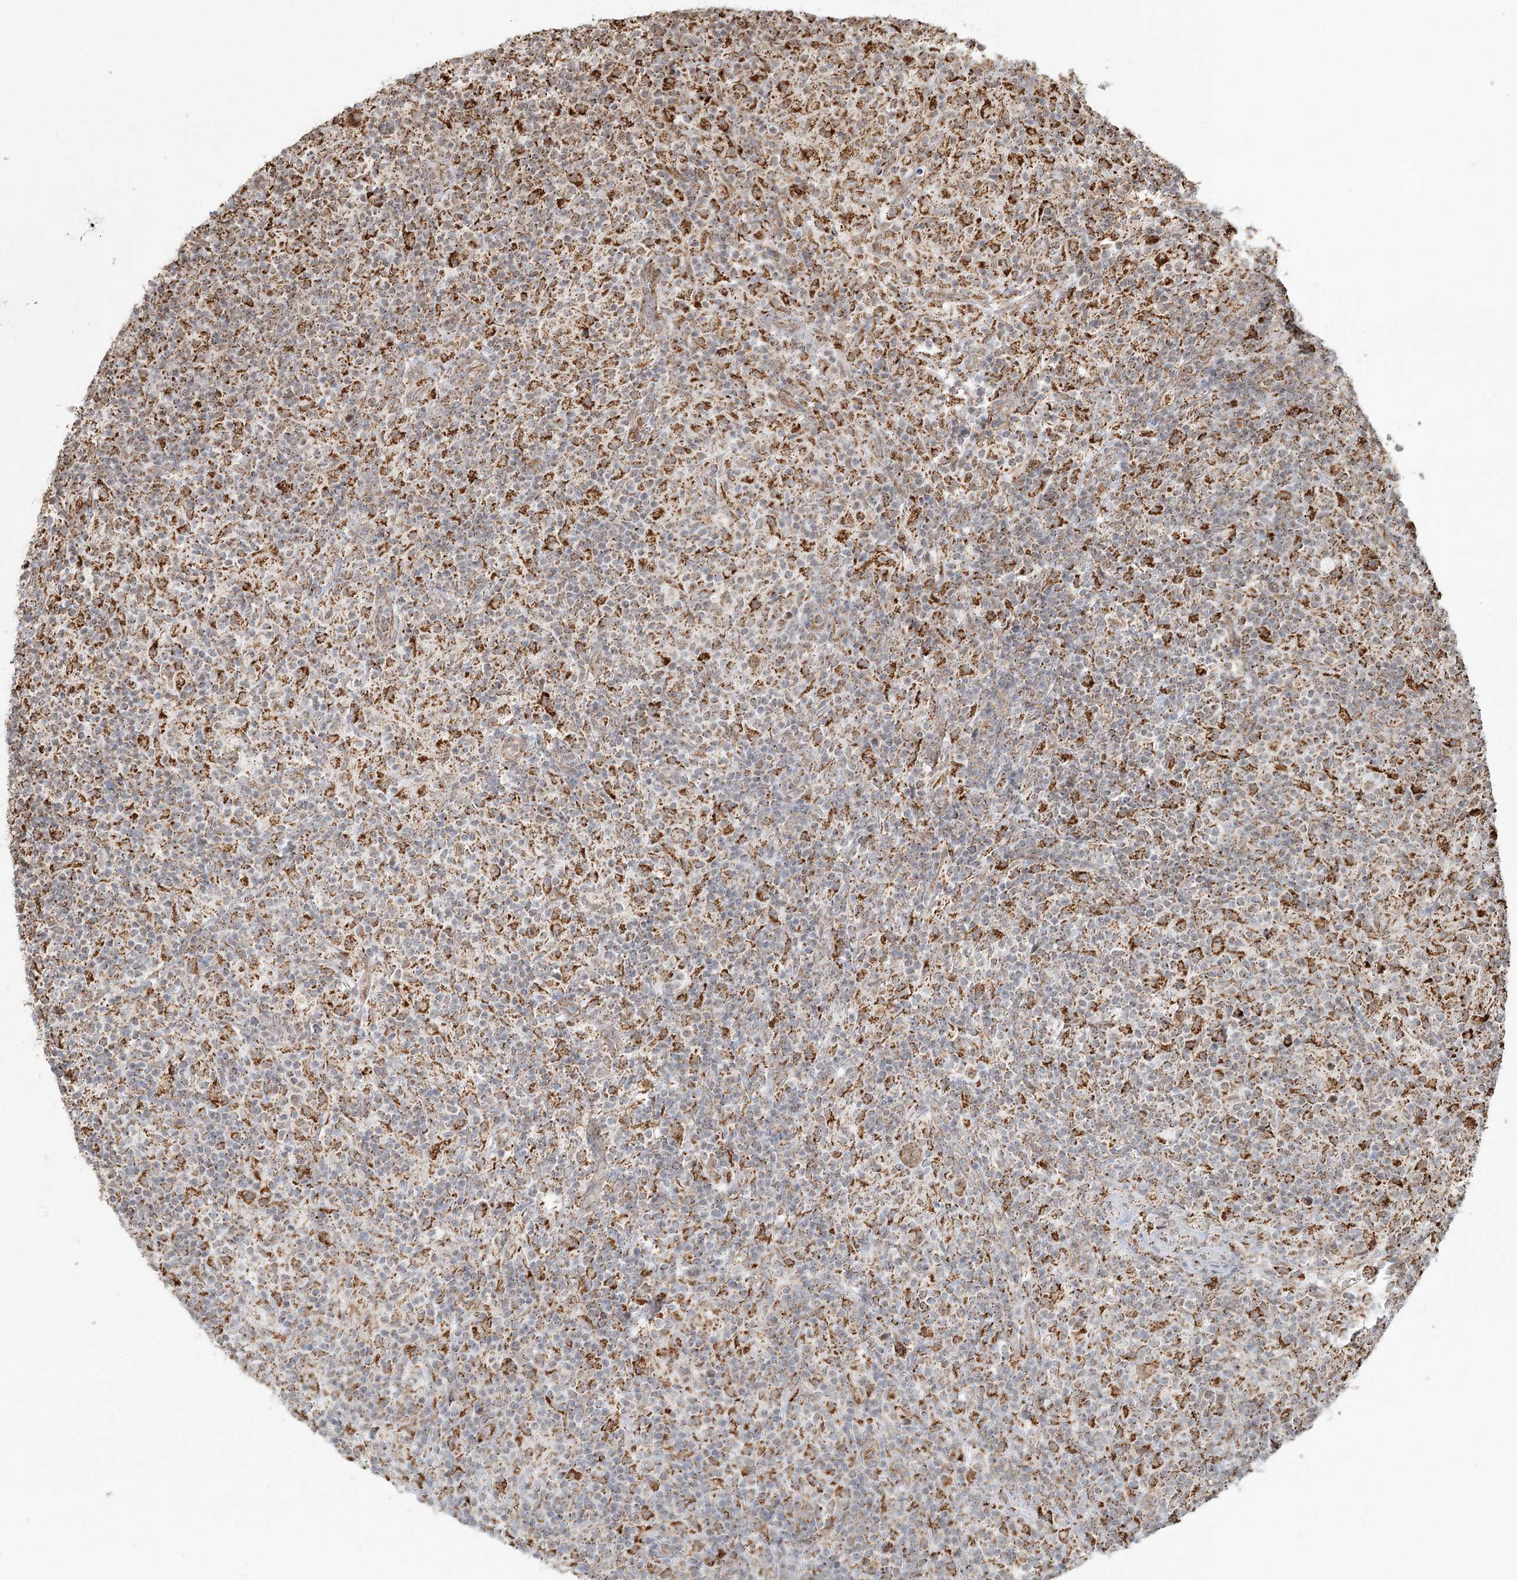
{"staining": {"intensity": "moderate", "quantity": ">75%", "location": "cytoplasmic/membranous"}, "tissue": "lymphoma", "cell_type": "Tumor cells", "image_type": "cancer", "snomed": [{"axis": "morphology", "description": "Hodgkin's disease, NOS"}, {"axis": "topography", "description": "Lymph node"}], "caption": "IHC (DAB) staining of human lymphoma exhibits moderate cytoplasmic/membranous protein staining in approximately >75% of tumor cells.", "gene": "LACTB", "patient": {"sex": "male", "age": 70}}